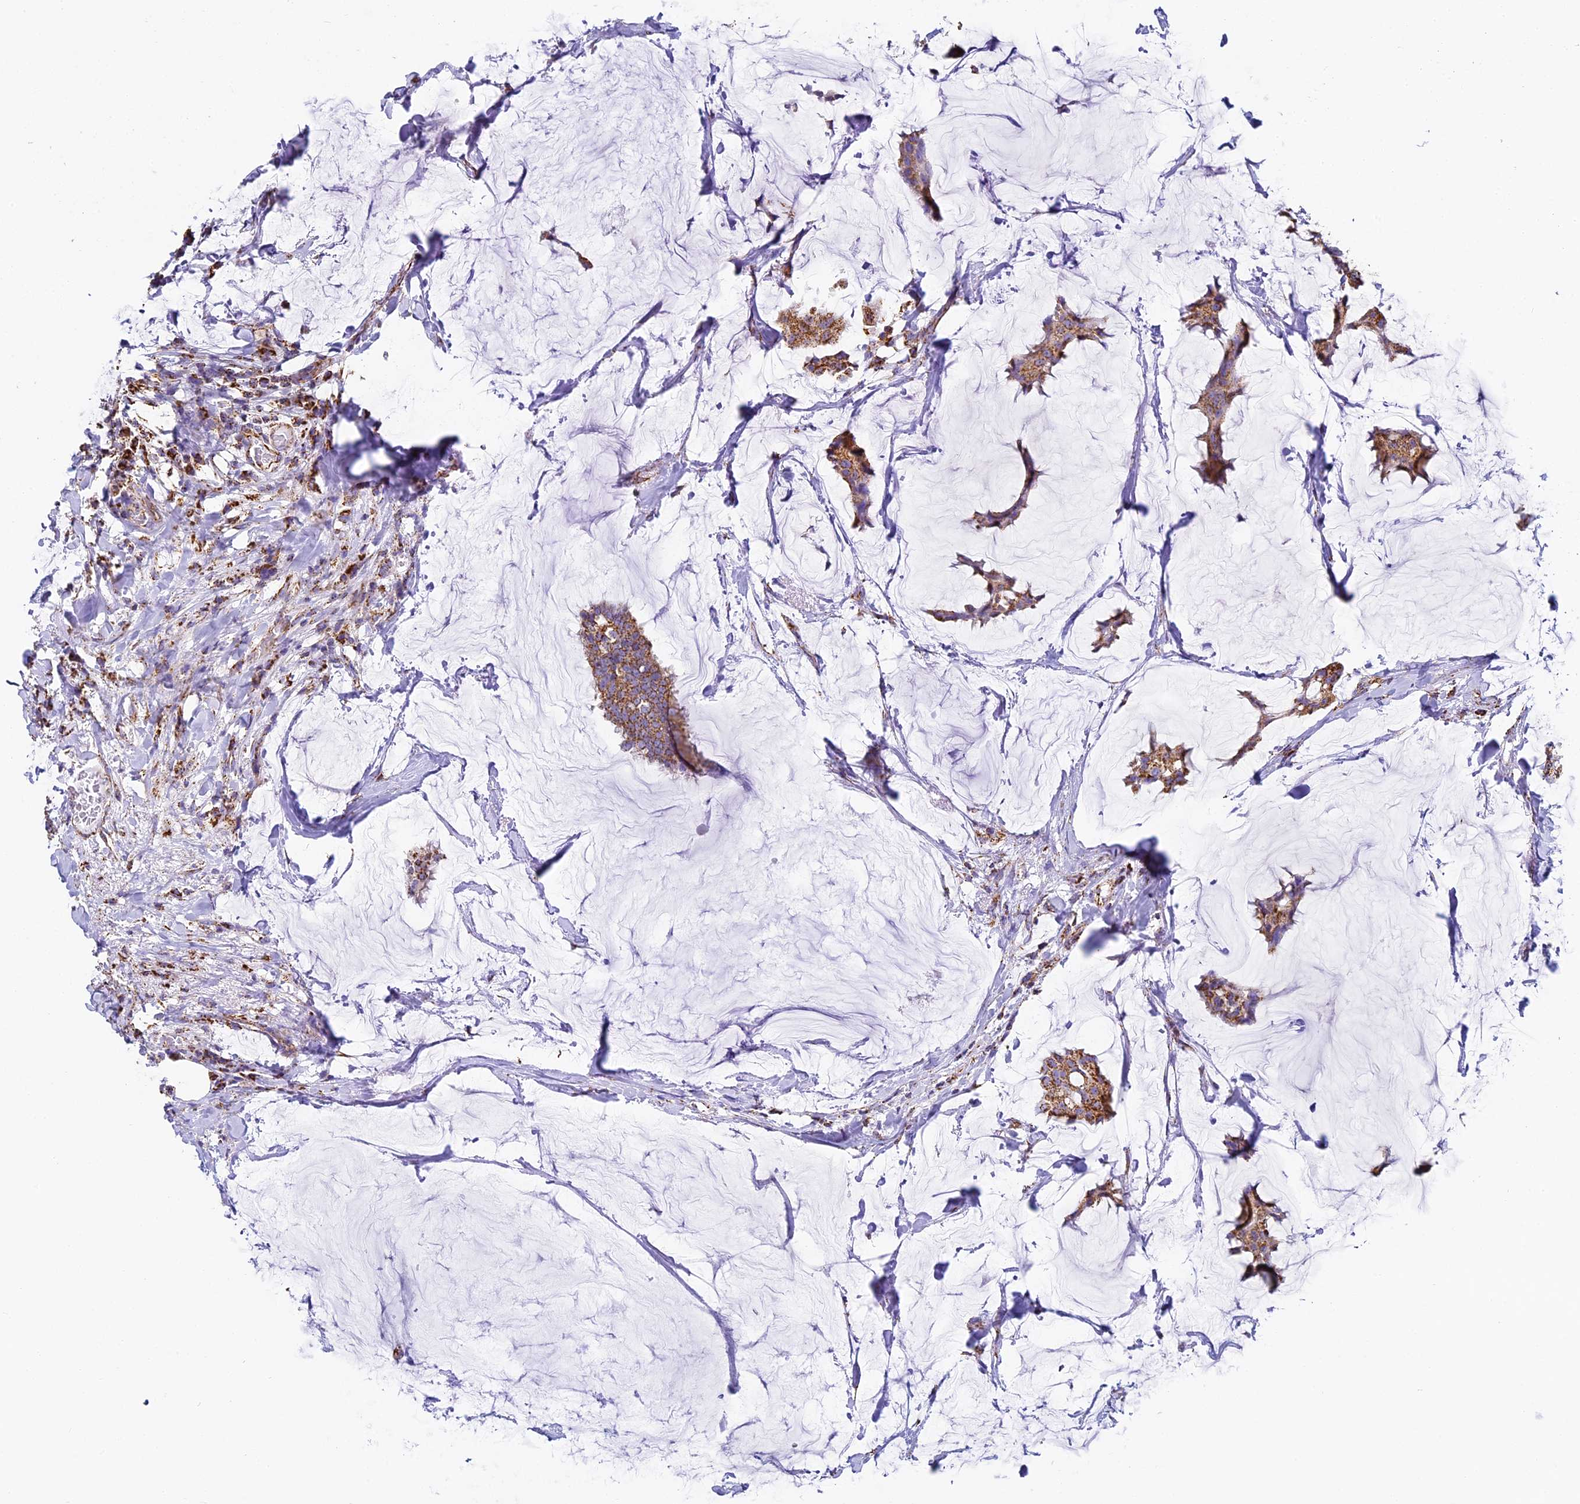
{"staining": {"intensity": "moderate", "quantity": ">75%", "location": "cytoplasmic/membranous"}, "tissue": "breast cancer", "cell_type": "Tumor cells", "image_type": "cancer", "snomed": [{"axis": "morphology", "description": "Duct carcinoma"}, {"axis": "topography", "description": "Breast"}], "caption": "Protein expression analysis of human breast cancer (infiltrating ductal carcinoma) reveals moderate cytoplasmic/membranous positivity in about >75% of tumor cells.", "gene": "STK17A", "patient": {"sex": "female", "age": 93}}